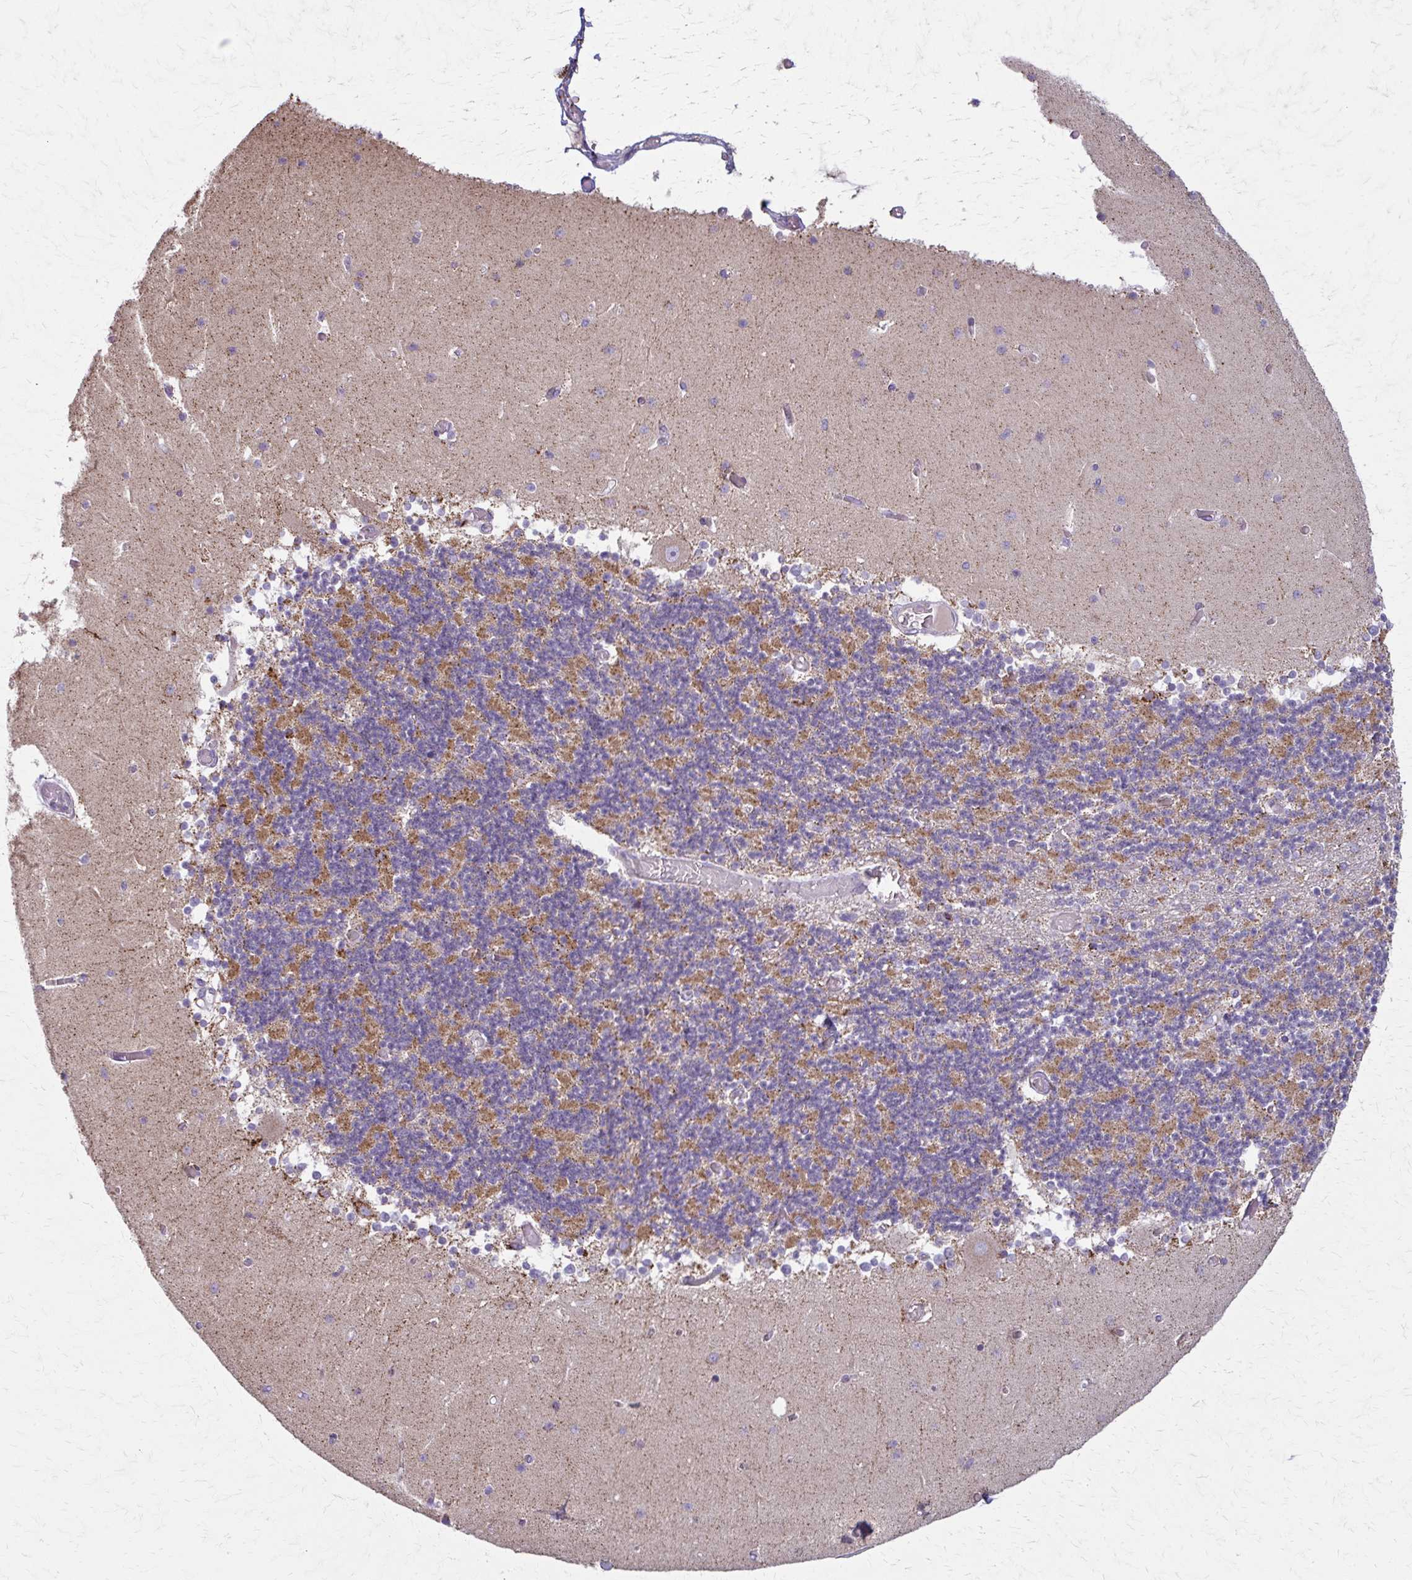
{"staining": {"intensity": "moderate", "quantity": "25%-75%", "location": "cytoplasmic/membranous"}, "tissue": "cerebellum", "cell_type": "Cells in granular layer", "image_type": "normal", "snomed": [{"axis": "morphology", "description": "Normal tissue, NOS"}, {"axis": "topography", "description": "Cerebellum"}], "caption": "Moderate cytoplasmic/membranous staining for a protein is present in approximately 25%-75% of cells in granular layer of unremarkable cerebellum using immunohistochemistry (IHC).", "gene": "TVP23A", "patient": {"sex": "female", "age": 28}}